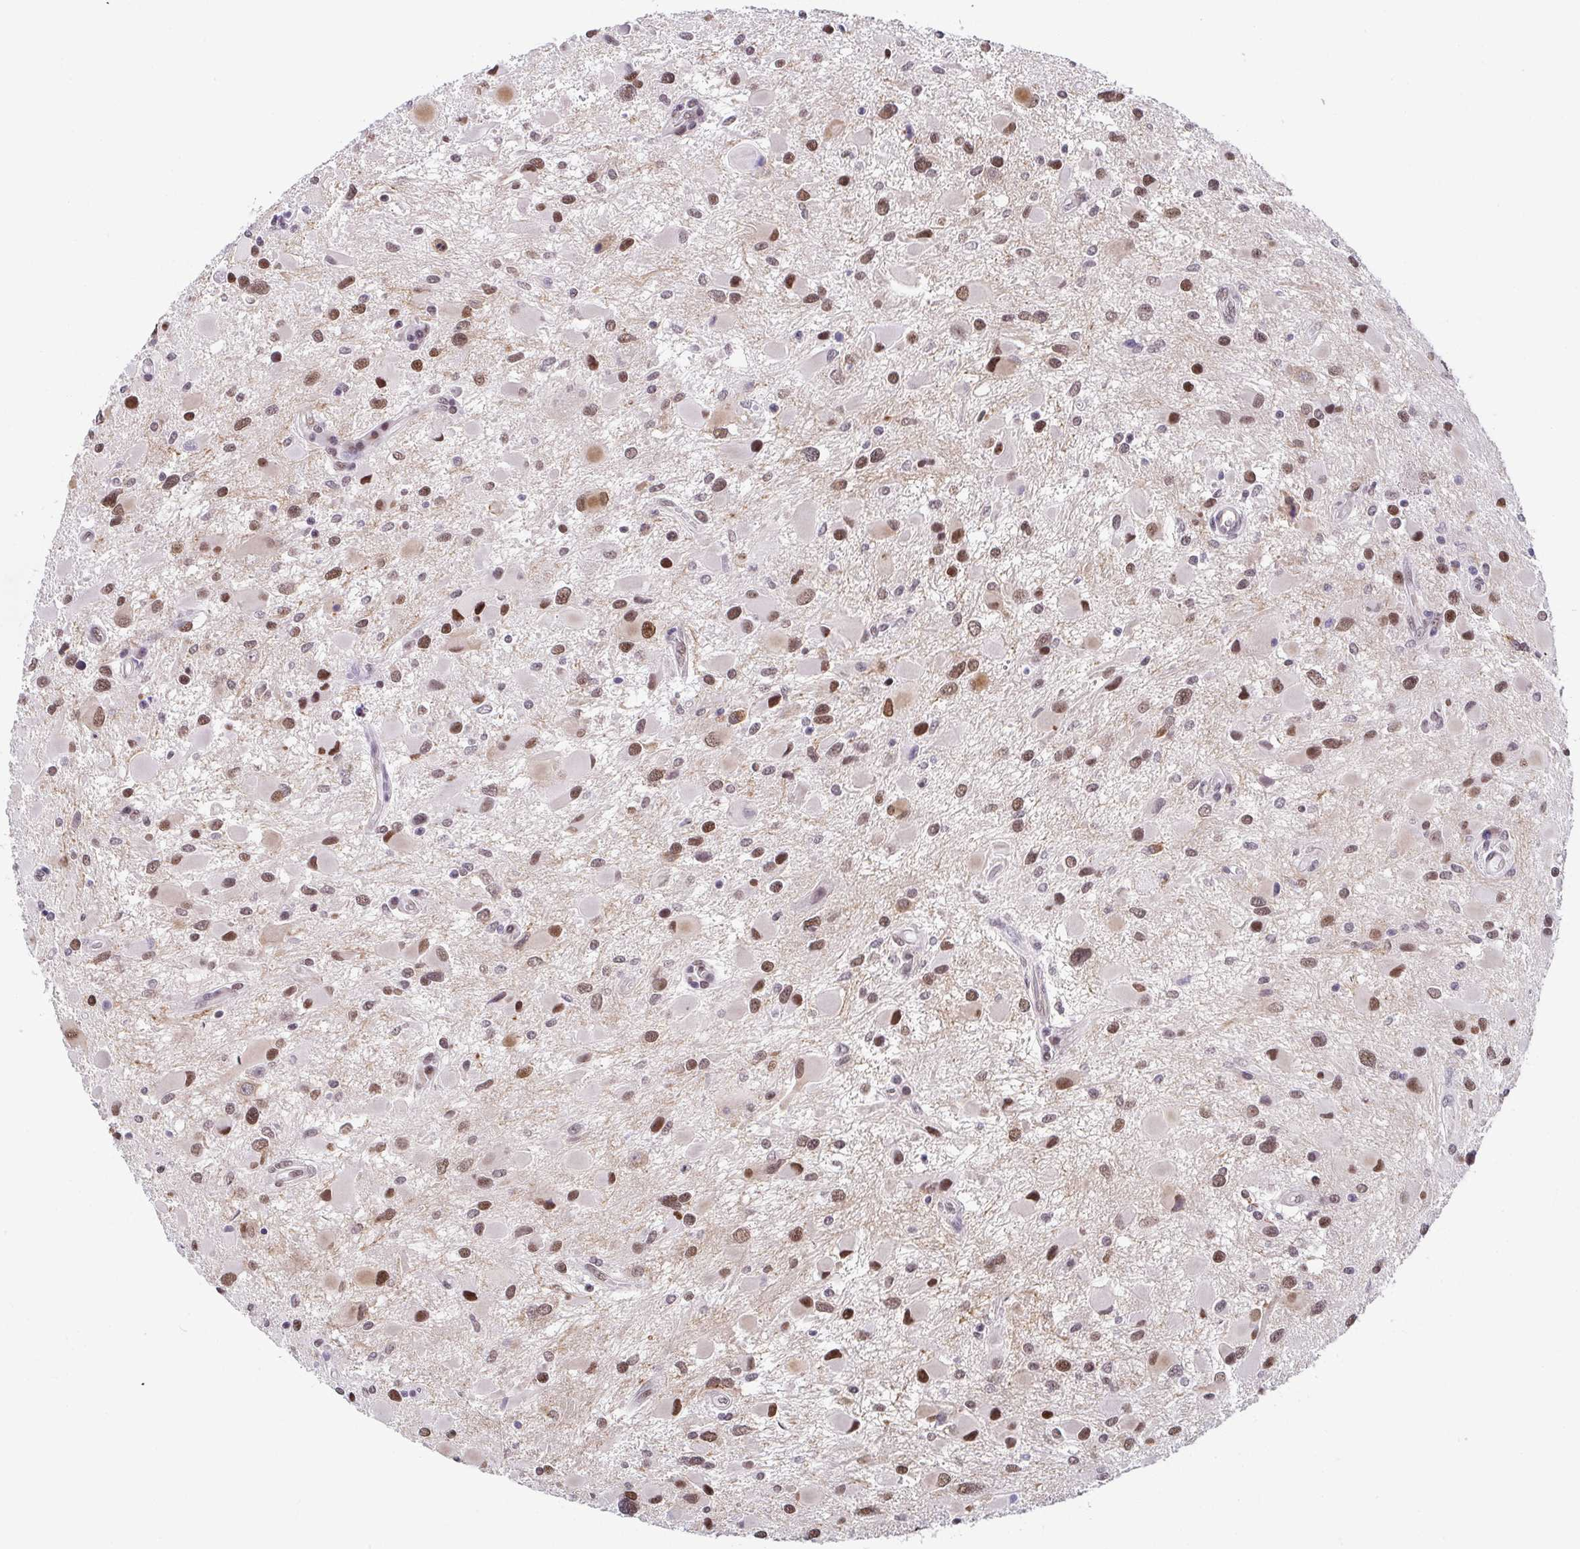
{"staining": {"intensity": "moderate", "quantity": ">75%", "location": "nuclear"}, "tissue": "glioma", "cell_type": "Tumor cells", "image_type": "cancer", "snomed": [{"axis": "morphology", "description": "Glioma, malignant, Low grade"}, {"axis": "topography", "description": "Brain"}], "caption": "High-power microscopy captured an immunohistochemistry (IHC) image of glioma, revealing moderate nuclear staining in about >75% of tumor cells.", "gene": "SLC7A10", "patient": {"sex": "female", "age": 32}}